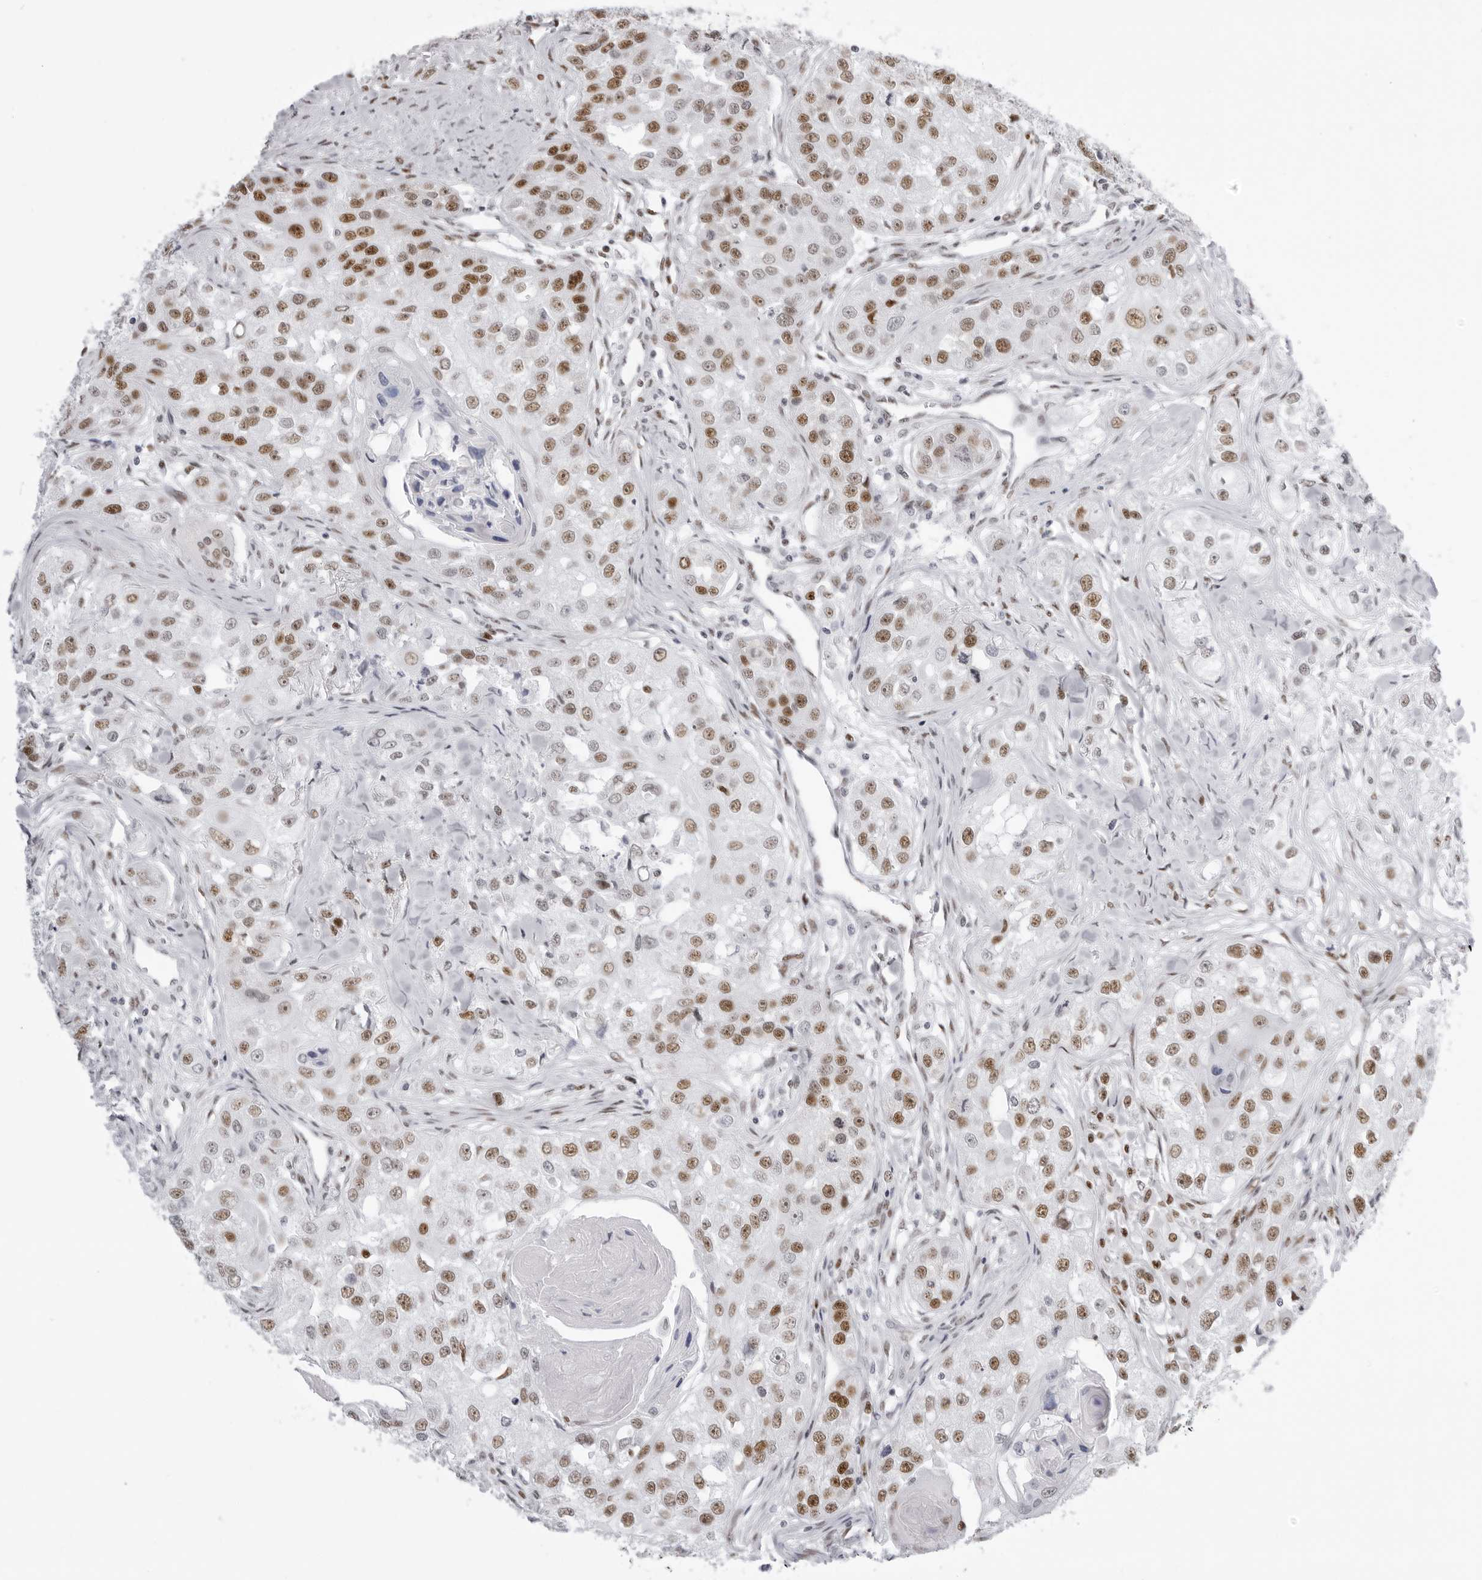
{"staining": {"intensity": "moderate", "quantity": ">75%", "location": "nuclear"}, "tissue": "head and neck cancer", "cell_type": "Tumor cells", "image_type": "cancer", "snomed": [{"axis": "morphology", "description": "Normal tissue, NOS"}, {"axis": "morphology", "description": "Squamous cell carcinoma, NOS"}, {"axis": "topography", "description": "Skeletal muscle"}, {"axis": "topography", "description": "Head-Neck"}], "caption": "A brown stain labels moderate nuclear expression of a protein in head and neck squamous cell carcinoma tumor cells.", "gene": "IRF2BP2", "patient": {"sex": "male", "age": 51}}